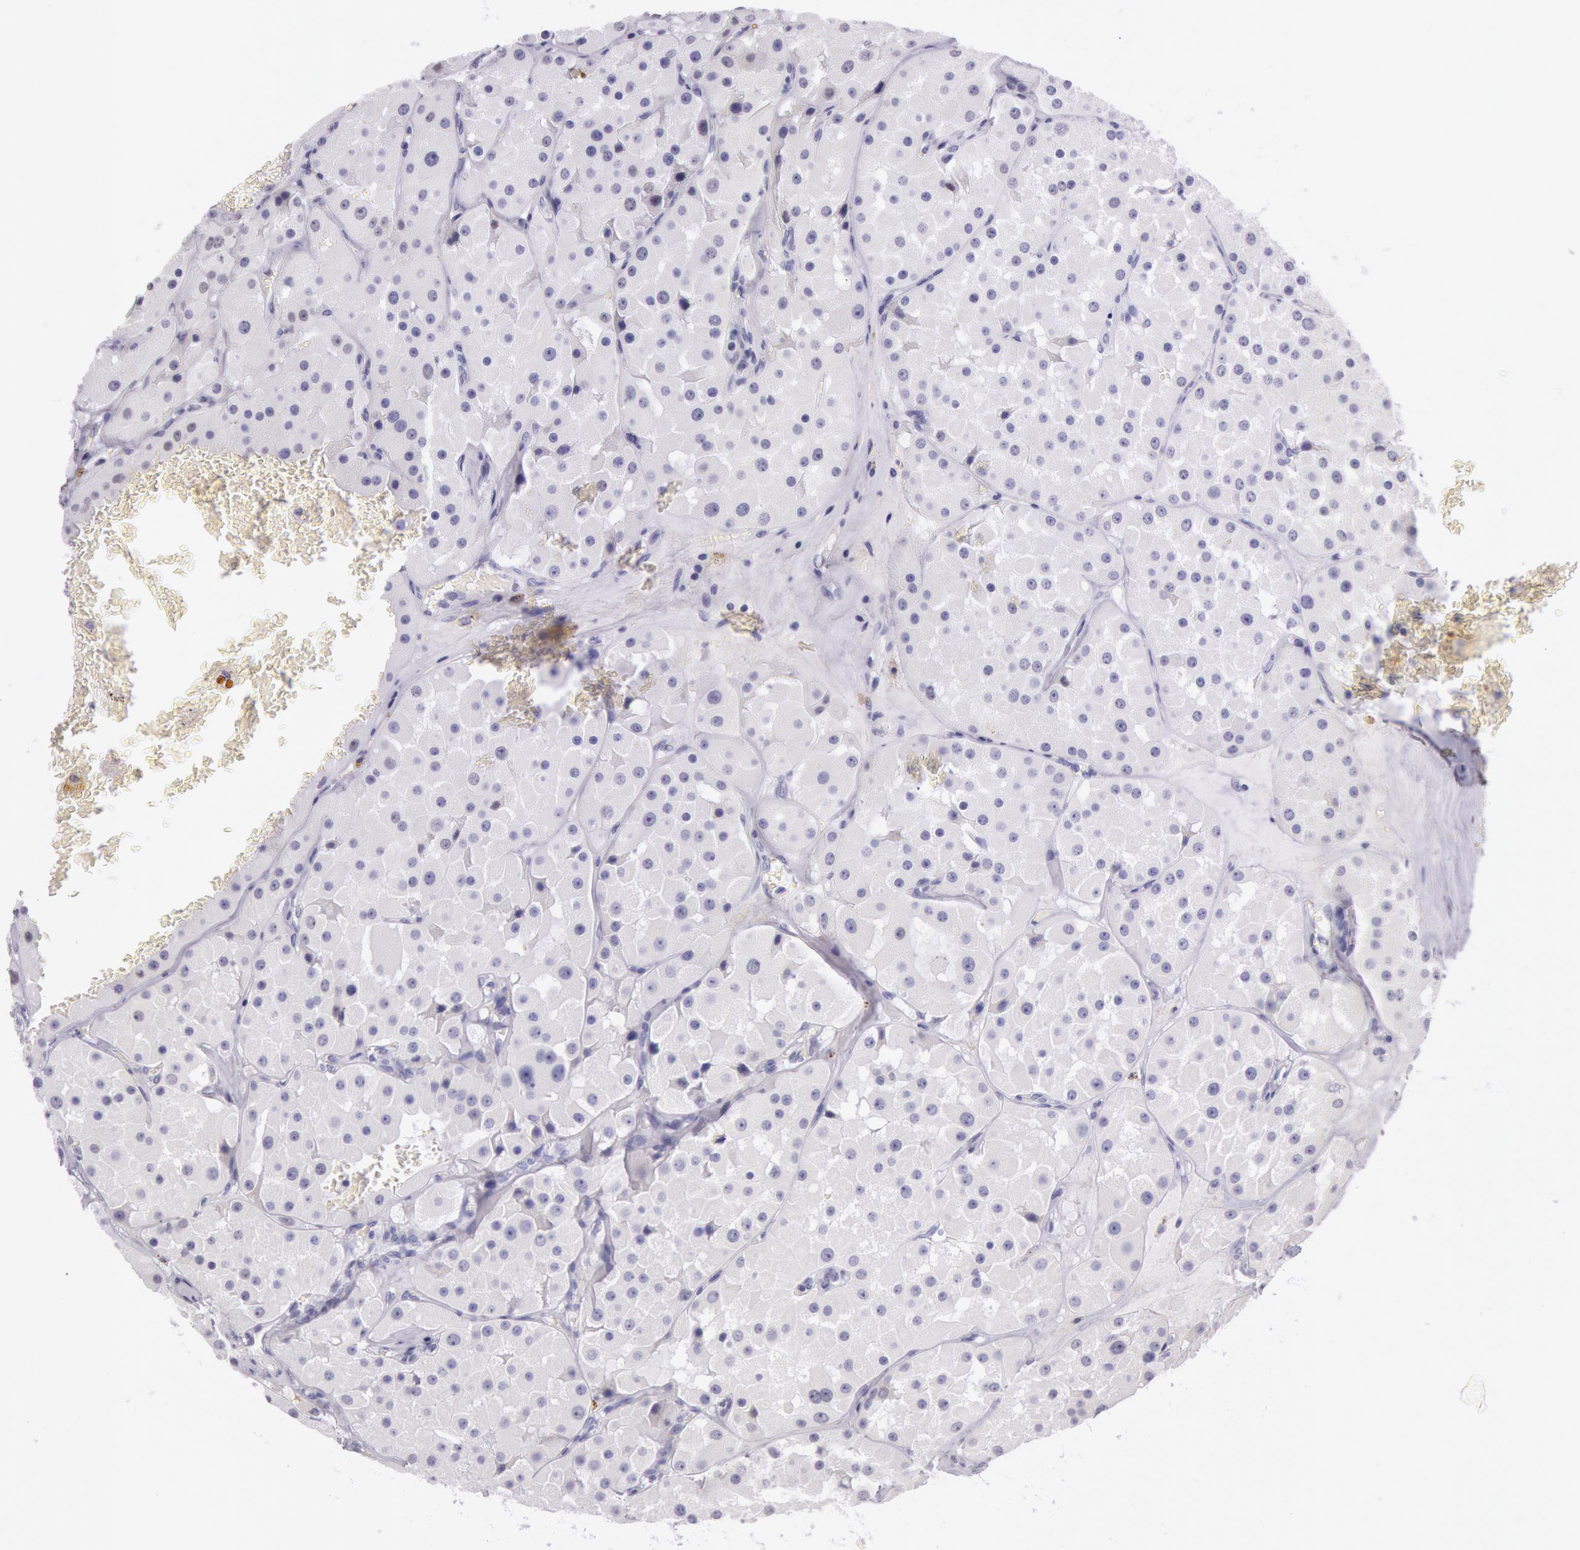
{"staining": {"intensity": "weak", "quantity": "25%-75%", "location": "nuclear"}, "tissue": "renal cancer", "cell_type": "Tumor cells", "image_type": "cancer", "snomed": [{"axis": "morphology", "description": "Adenocarcinoma, uncertain malignant potential"}, {"axis": "topography", "description": "Kidney"}], "caption": "Immunohistochemical staining of renal cancer (adenocarcinoma,  uncertain malignant potential) demonstrates low levels of weak nuclear staining in about 25%-75% of tumor cells.", "gene": "ESS2", "patient": {"sex": "male", "age": 63}}